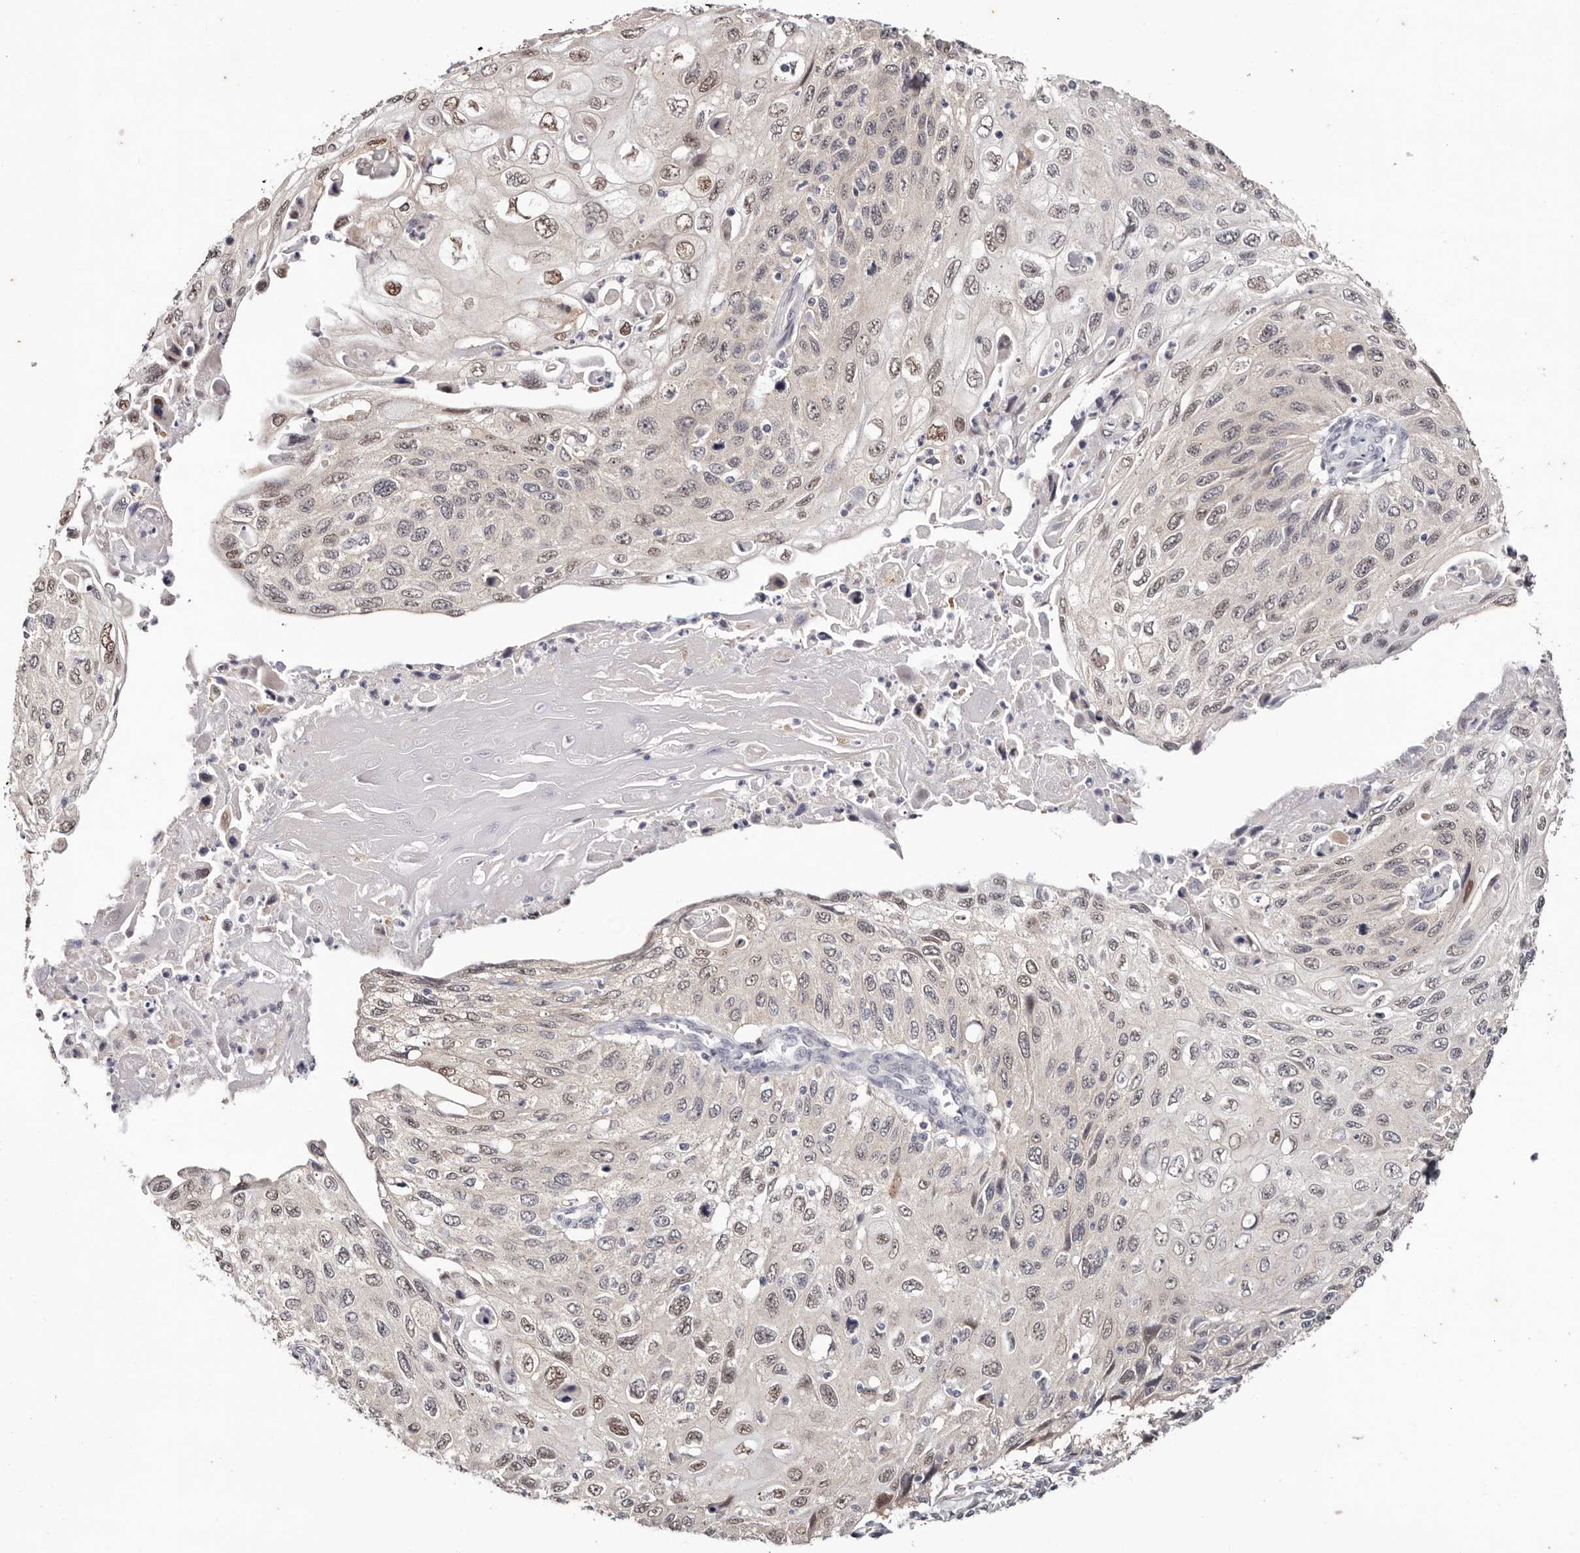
{"staining": {"intensity": "weak", "quantity": "<25%", "location": "nuclear"}, "tissue": "cervical cancer", "cell_type": "Tumor cells", "image_type": "cancer", "snomed": [{"axis": "morphology", "description": "Squamous cell carcinoma, NOS"}, {"axis": "topography", "description": "Cervix"}], "caption": "The immunohistochemistry histopathology image has no significant expression in tumor cells of squamous cell carcinoma (cervical) tissue.", "gene": "TYW3", "patient": {"sex": "female", "age": 70}}